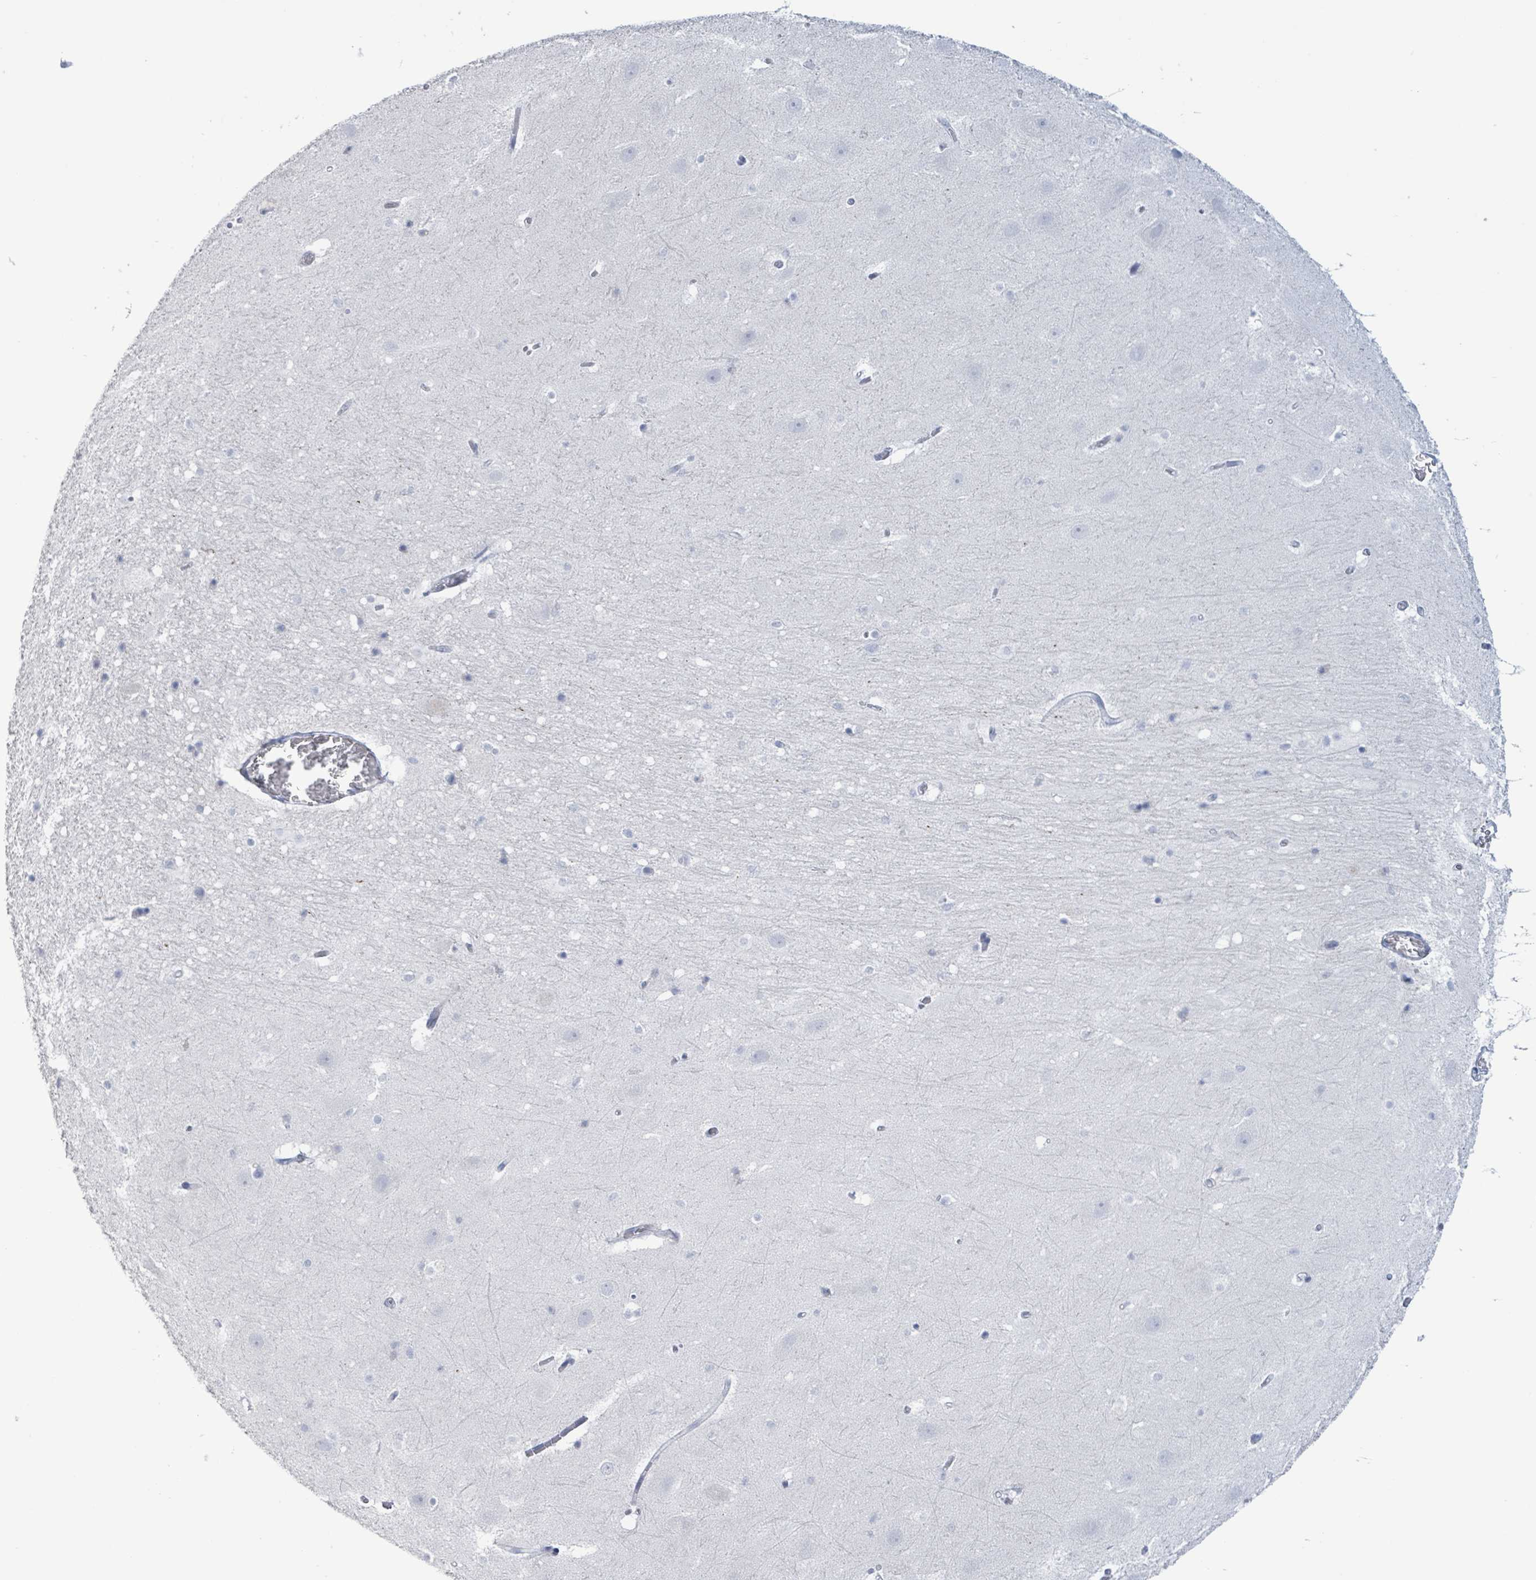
{"staining": {"intensity": "negative", "quantity": "none", "location": "none"}, "tissue": "hippocampus", "cell_type": "Glial cells", "image_type": "normal", "snomed": [{"axis": "morphology", "description": "Normal tissue, NOS"}, {"axis": "topography", "description": "Hippocampus"}], "caption": "IHC of normal human hippocampus demonstrates no positivity in glial cells. Brightfield microscopy of IHC stained with DAB (3,3'-diaminobenzidine) (brown) and hematoxylin (blue), captured at high magnification.", "gene": "PKLR", "patient": {"sex": "male", "age": 37}}